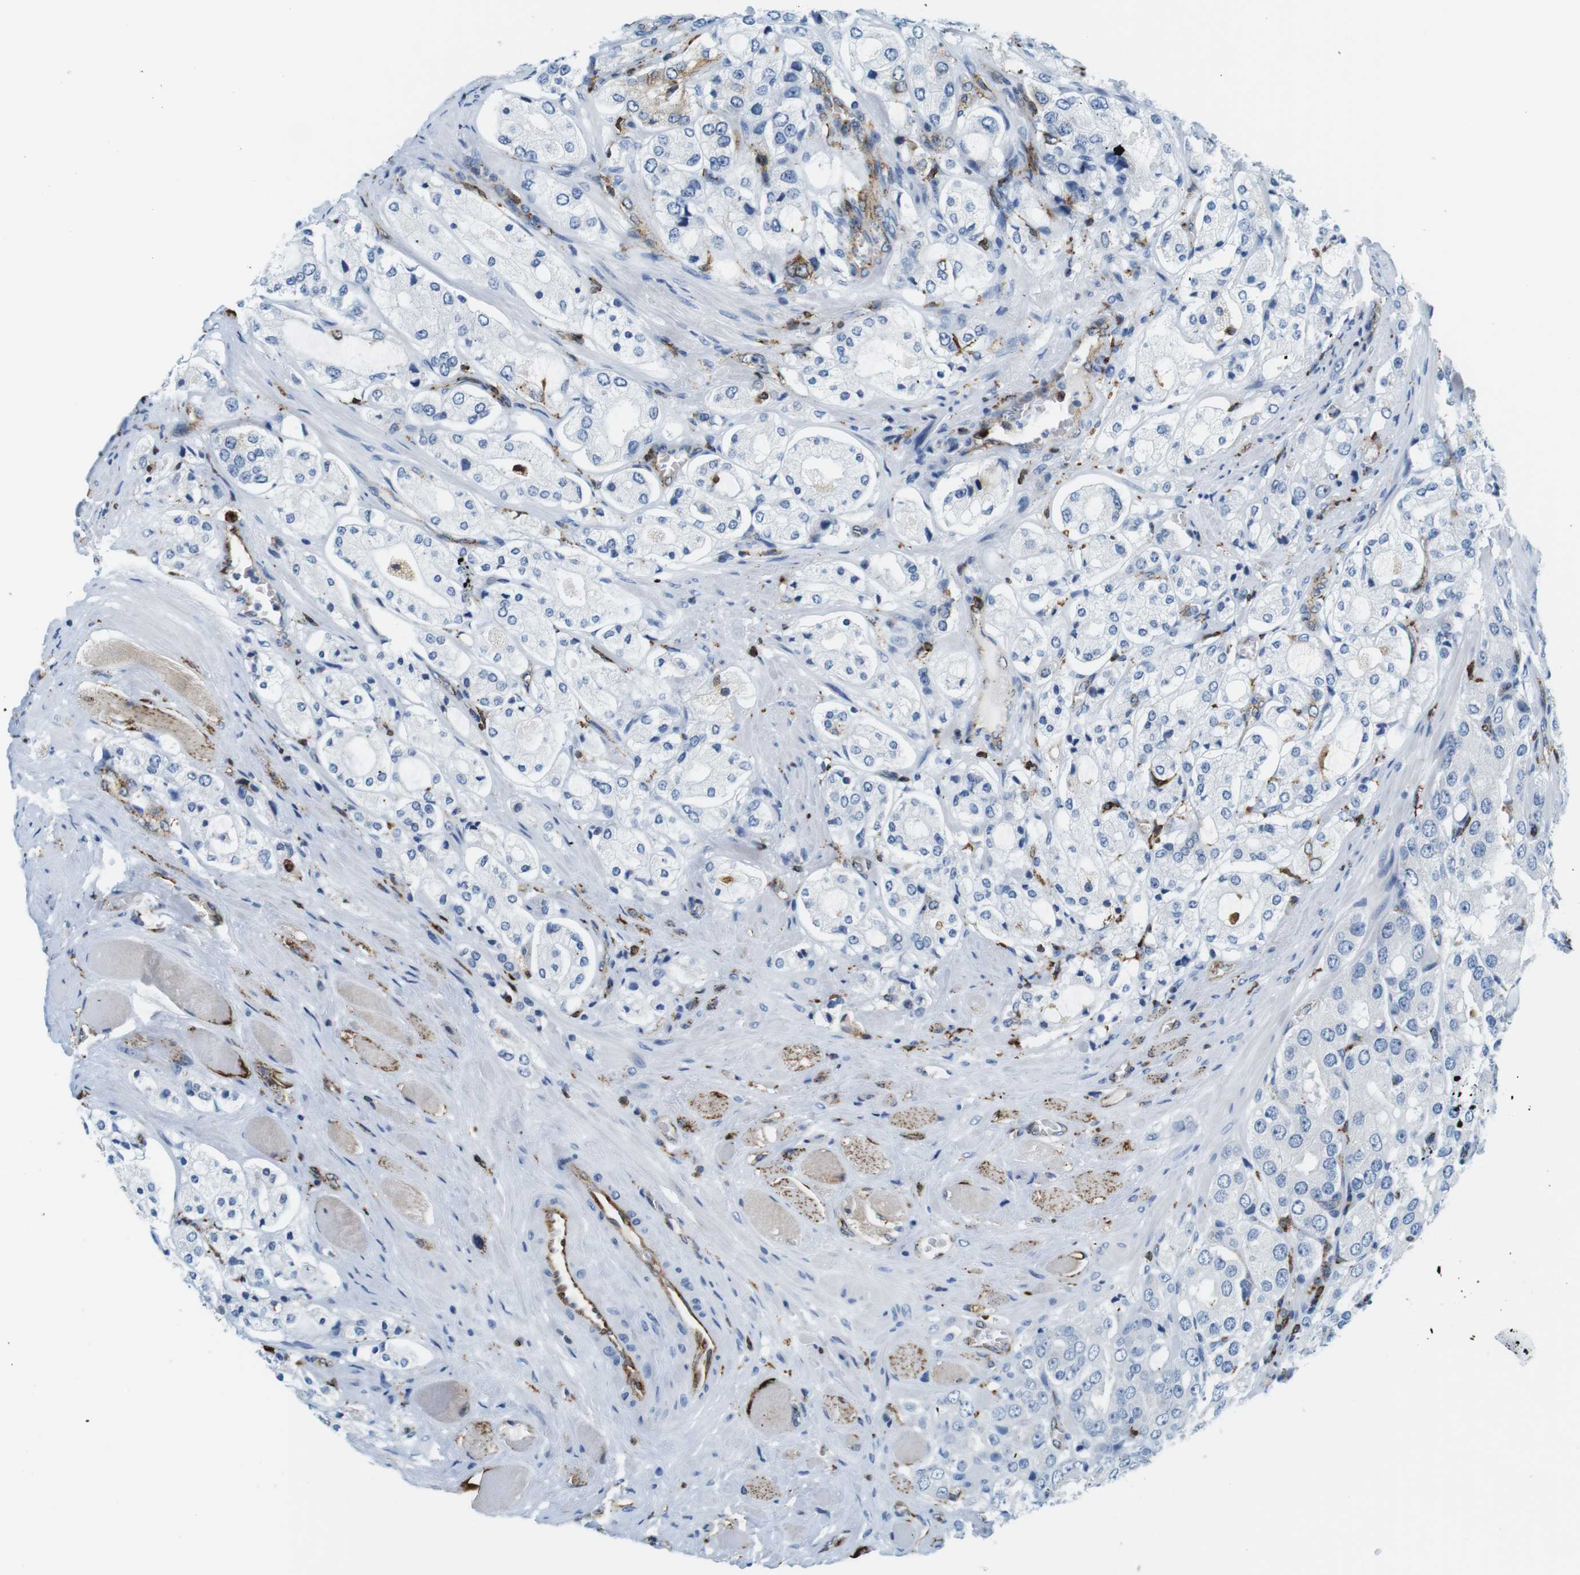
{"staining": {"intensity": "negative", "quantity": "none", "location": "none"}, "tissue": "prostate cancer", "cell_type": "Tumor cells", "image_type": "cancer", "snomed": [{"axis": "morphology", "description": "Adenocarcinoma, High grade"}, {"axis": "topography", "description": "Prostate"}], "caption": "A histopathology image of human prostate cancer (adenocarcinoma (high-grade)) is negative for staining in tumor cells.", "gene": "CIITA", "patient": {"sex": "male", "age": 65}}